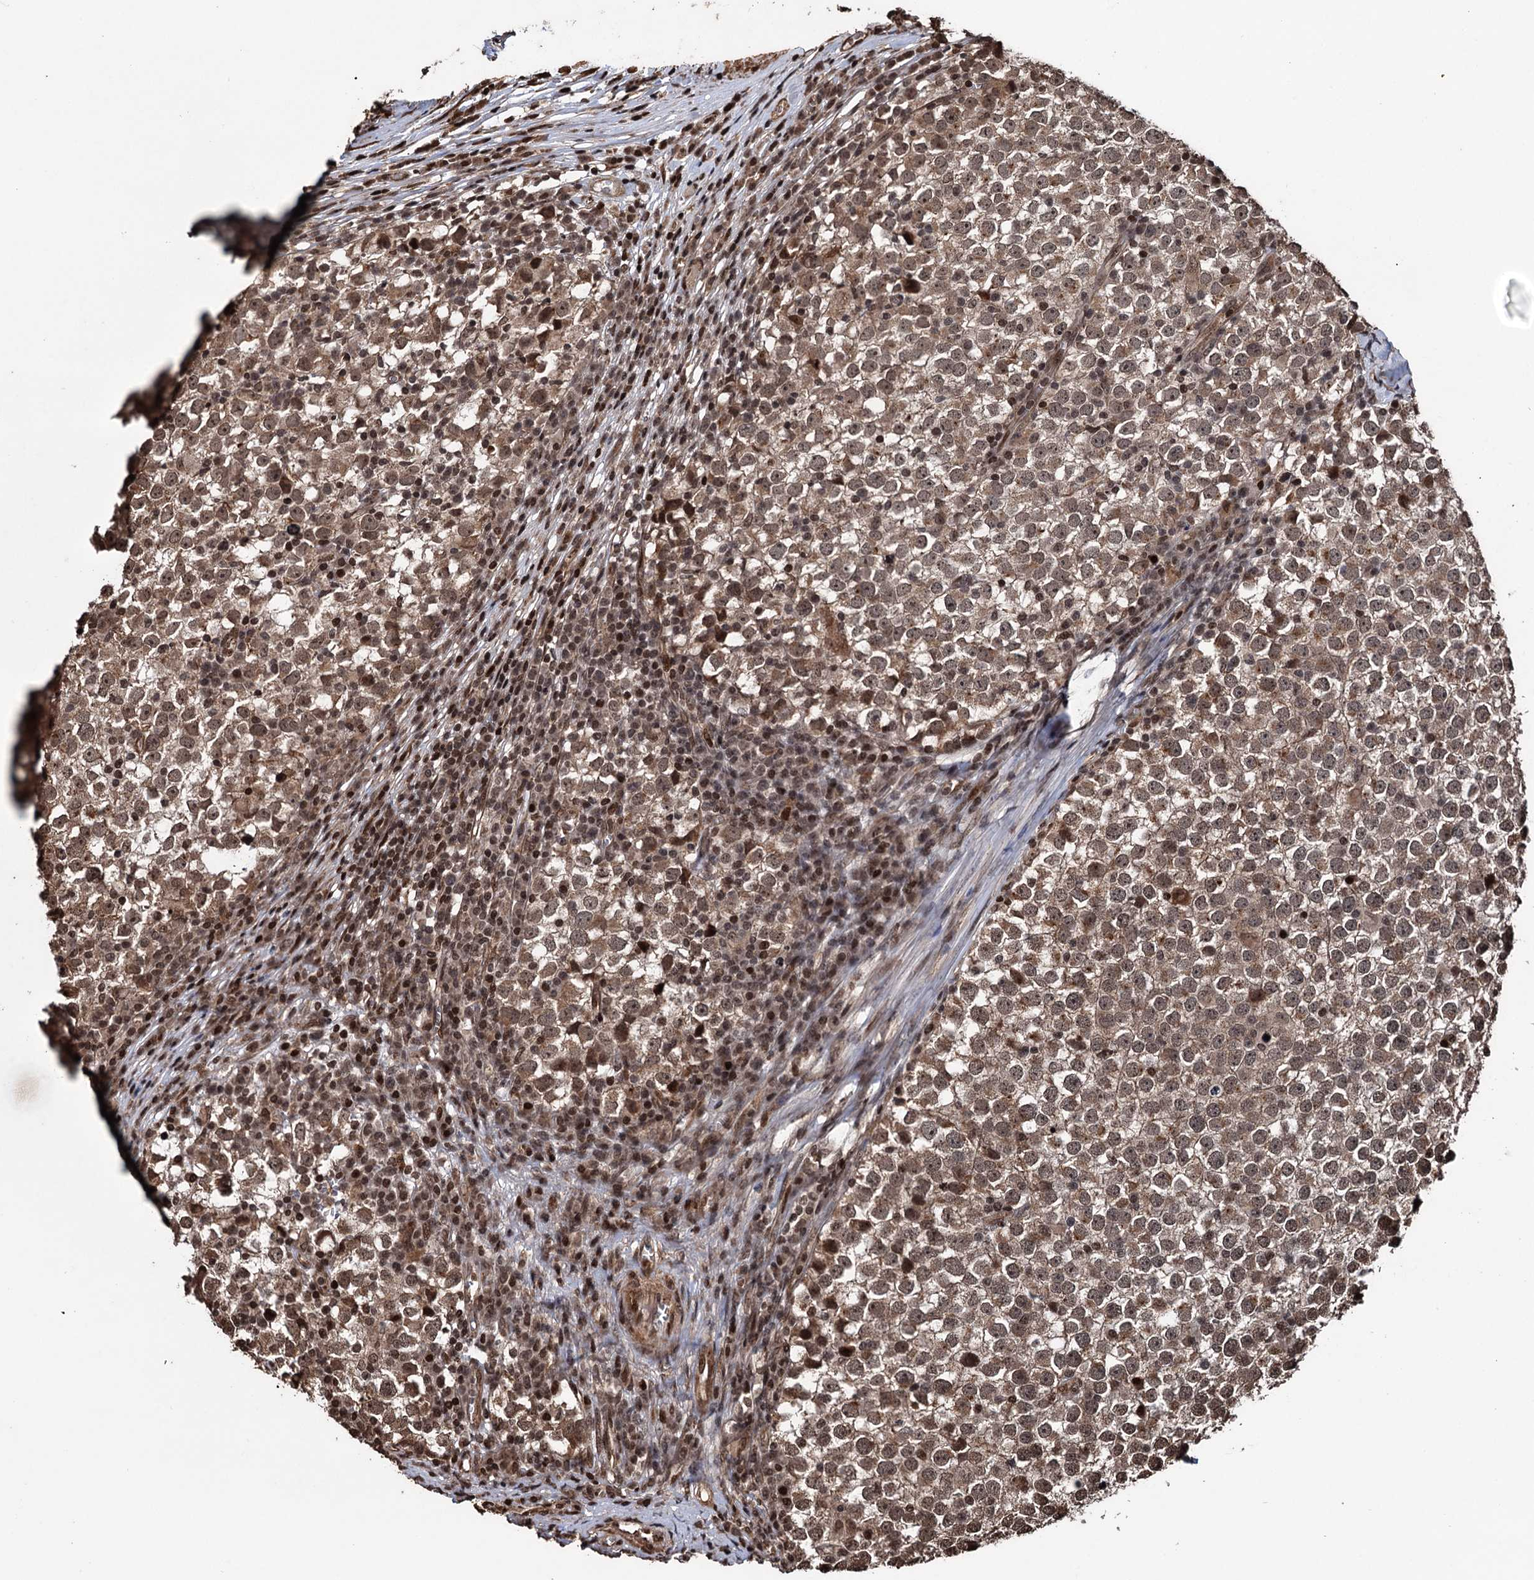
{"staining": {"intensity": "moderate", "quantity": ">75%", "location": "cytoplasmic/membranous,nuclear"}, "tissue": "testis cancer", "cell_type": "Tumor cells", "image_type": "cancer", "snomed": [{"axis": "morphology", "description": "Seminoma, NOS"}, {"axis": "topography", "description": "Testis"}], "caption": "The immunohistochemical stain highlights moderate cytoplasmic/membranous and nuclear positivity in tumor cells of testis cancer (seminoma) tissue.", "gene": "EYA4", "patient": {"sex": "male", "age": 65}}